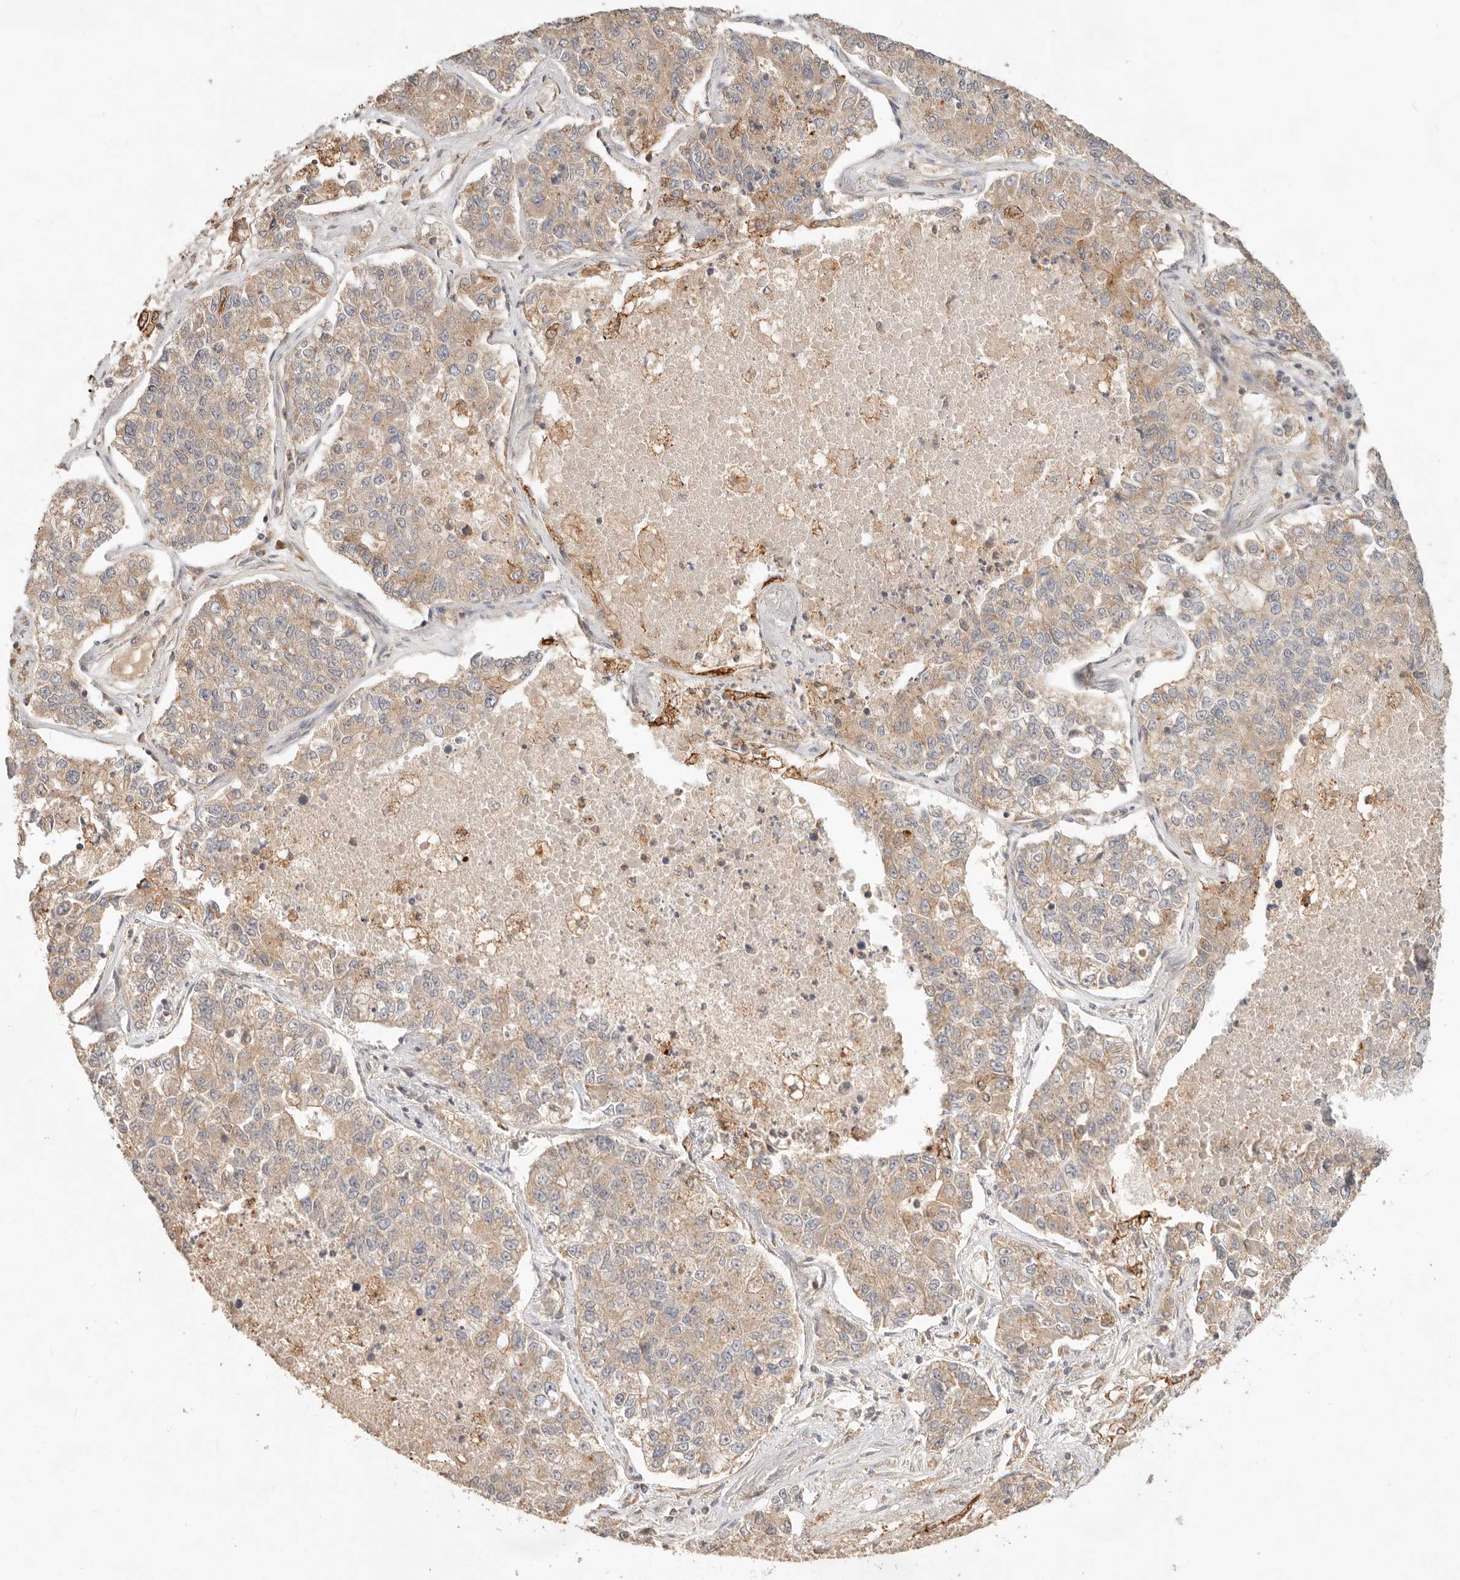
{"staining": {"intensity": "weak", "quantity": ">75%", "location": "cytoplasmic/membranous"}, "tissue": "lung cancer", "cell_type": "Tumor cells", "image_type": "cancer", "snomed": [{"axis": "morphology", "description": "Adenocarcinoma, NOS"}, {"axis": "topography", "description": "Lung"}], "caption": "A photomicrograph of lung adenocarcinoma stained for a protein exhibits weak cytoplasmic/membranous brown staining in tumor cells.", "gene": "HECTD3", "patient": {"sex": "male", "age": 49}}